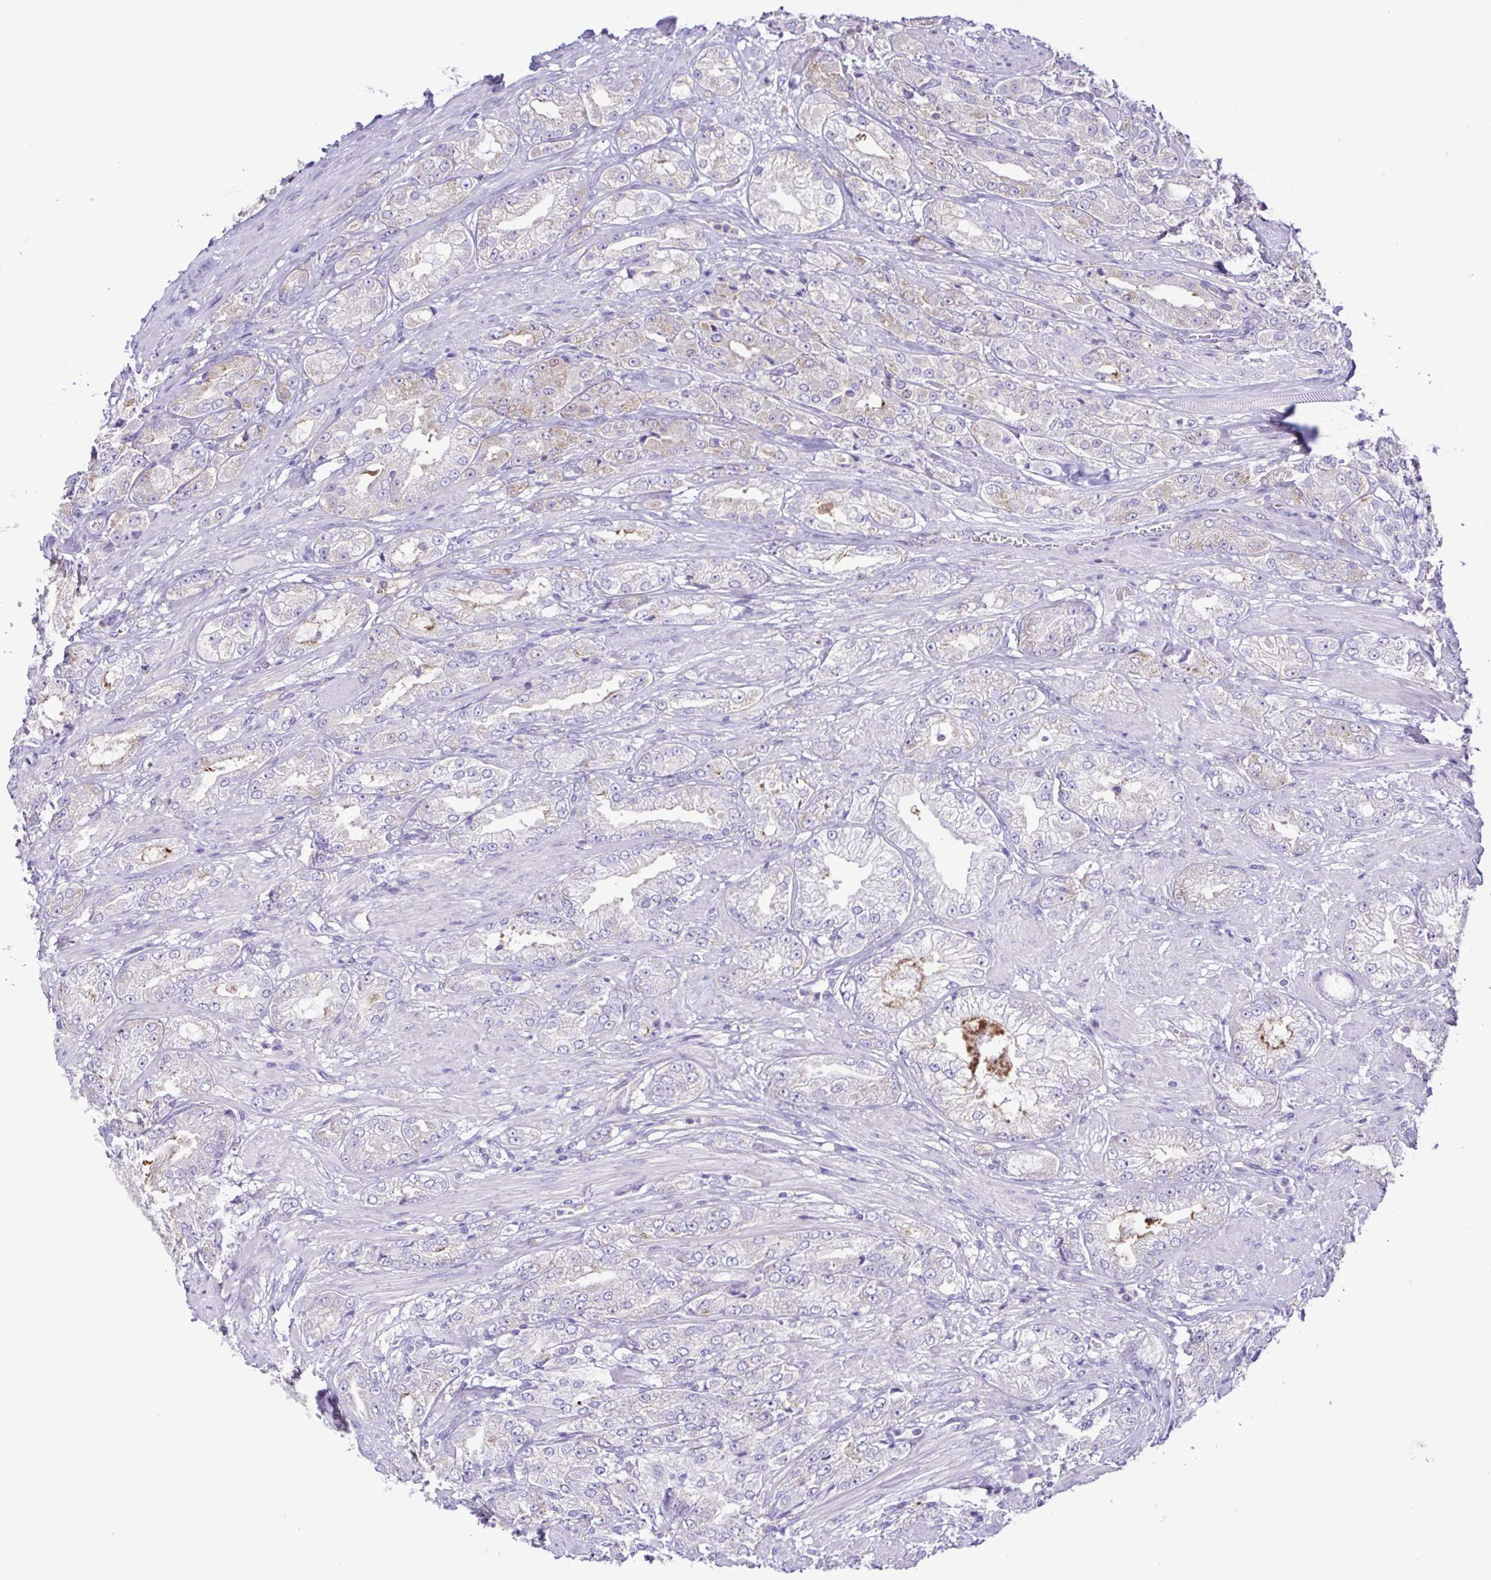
{"staining": {"intensity": "negative", "quantity": "none", "location": "none"}, "tissue": "prostate cancer", "cell_type": "Tumor cells", "image_type": "cancer", "snomed": [{"axis": "morphology", "description": "Adenocarcinoma, High grade"}, {"axis": "topography", "description": "Prostate"}], "caption": "Immunohistochemistry (IHC) of human prostate cancer (adenocarcinoma (high-grade)) exhibits no positivity in tumor cells.", "gene": "CYP17A1", "patient": {"sex": "male", "age": 68}}